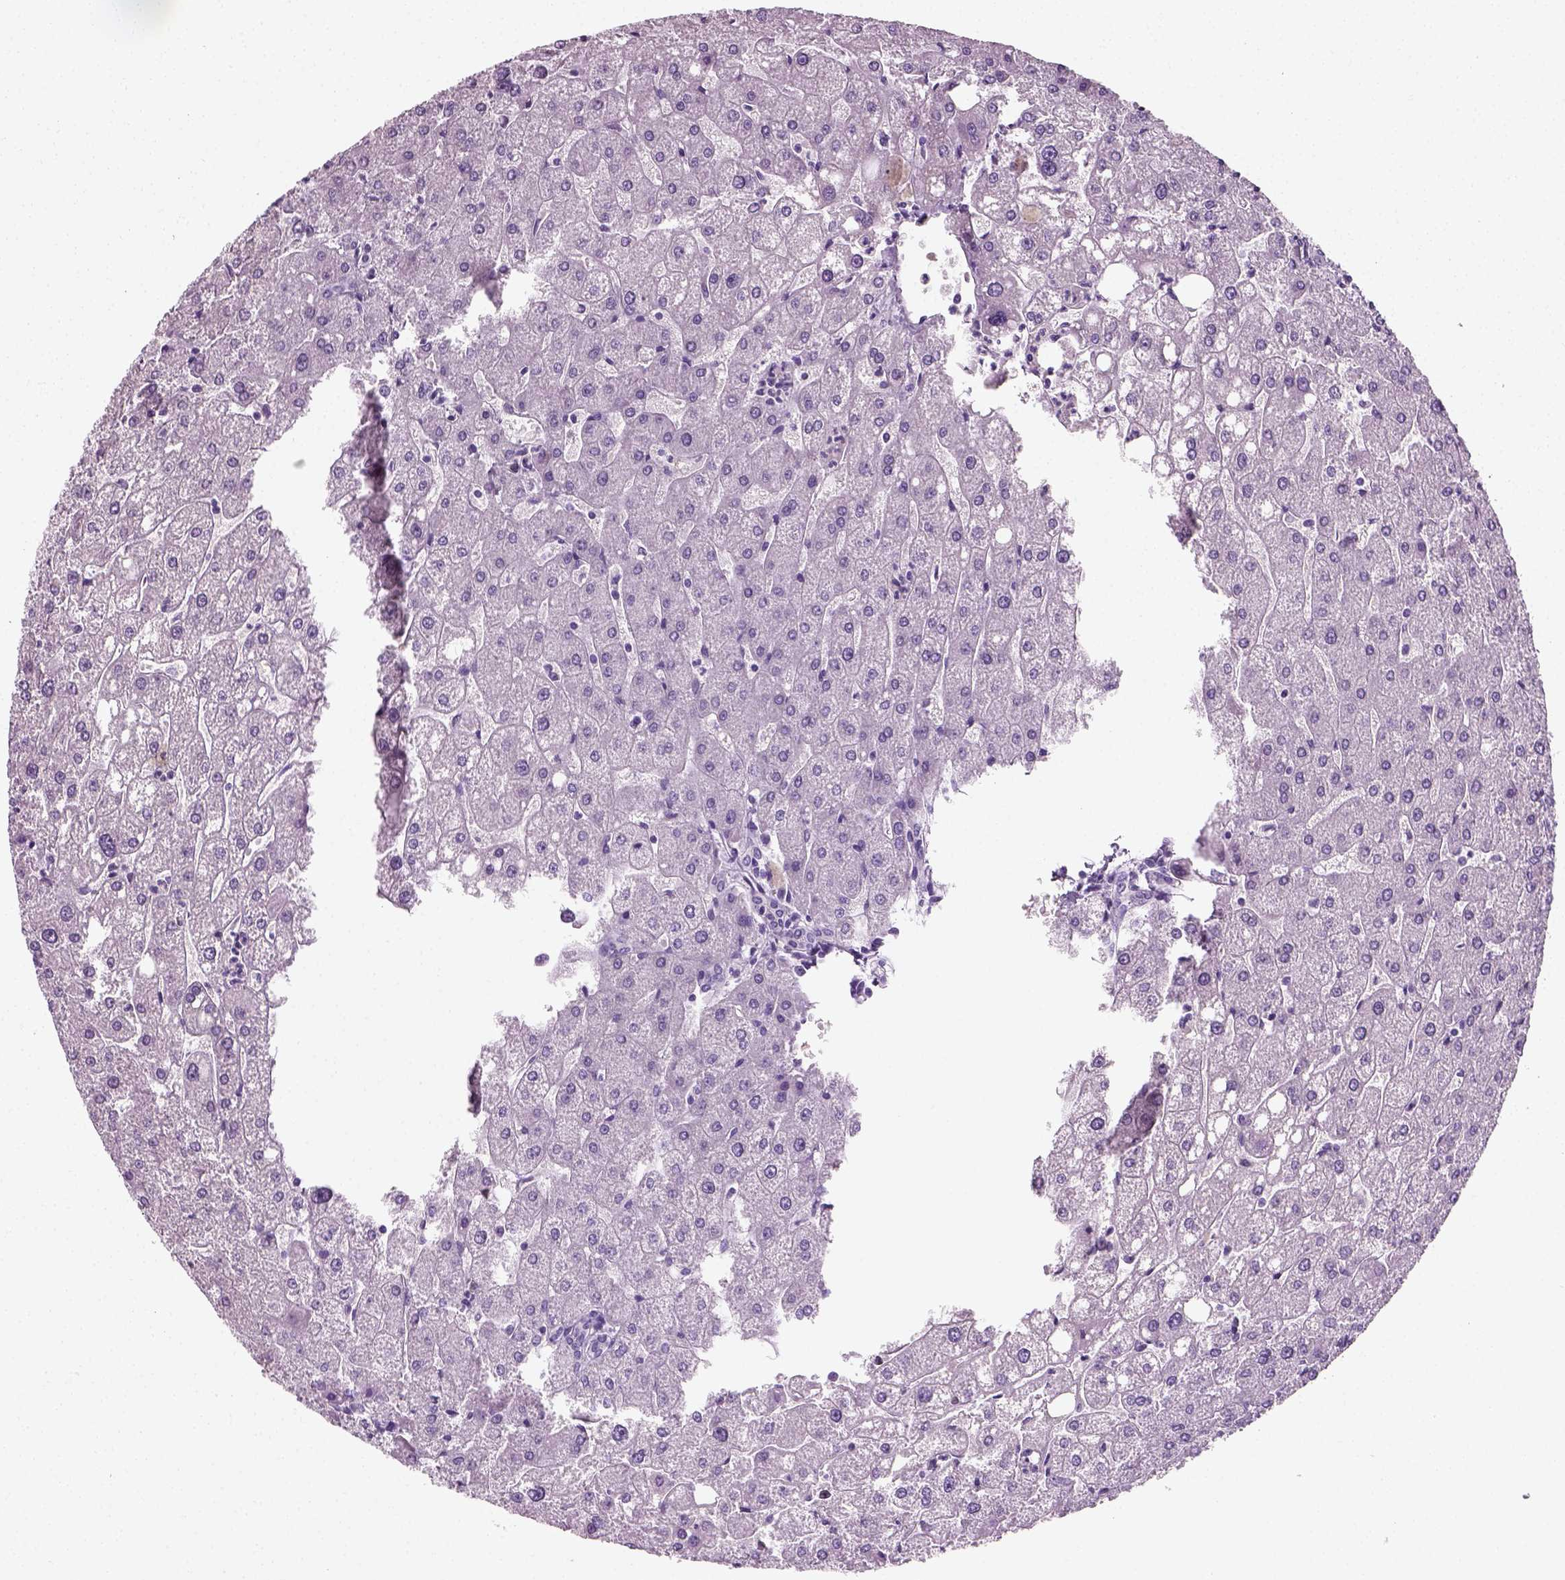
{"staining": {"intensity": "negative", "quantity": "none", "location": "none"}, "tissue": "liver", "cell_type": "Cholangiocytes", "image_type": "normal", "snomed": [{"axis": "morphology", "description": "Normal tissue, NOS"}, {"axis": "topography", "description": "Liver"}], "caption": "High power microscopy micrograph of an immunohistochemistry (IHC) micrograph of unremarkable liver, revealing no significant expression in cholangiocytes. (Brightfield microscopy of DAB immunohistochemistry at high magnification).", "gene": "SPATA31E1", "patient": {"sex": "male", "age": 67}}